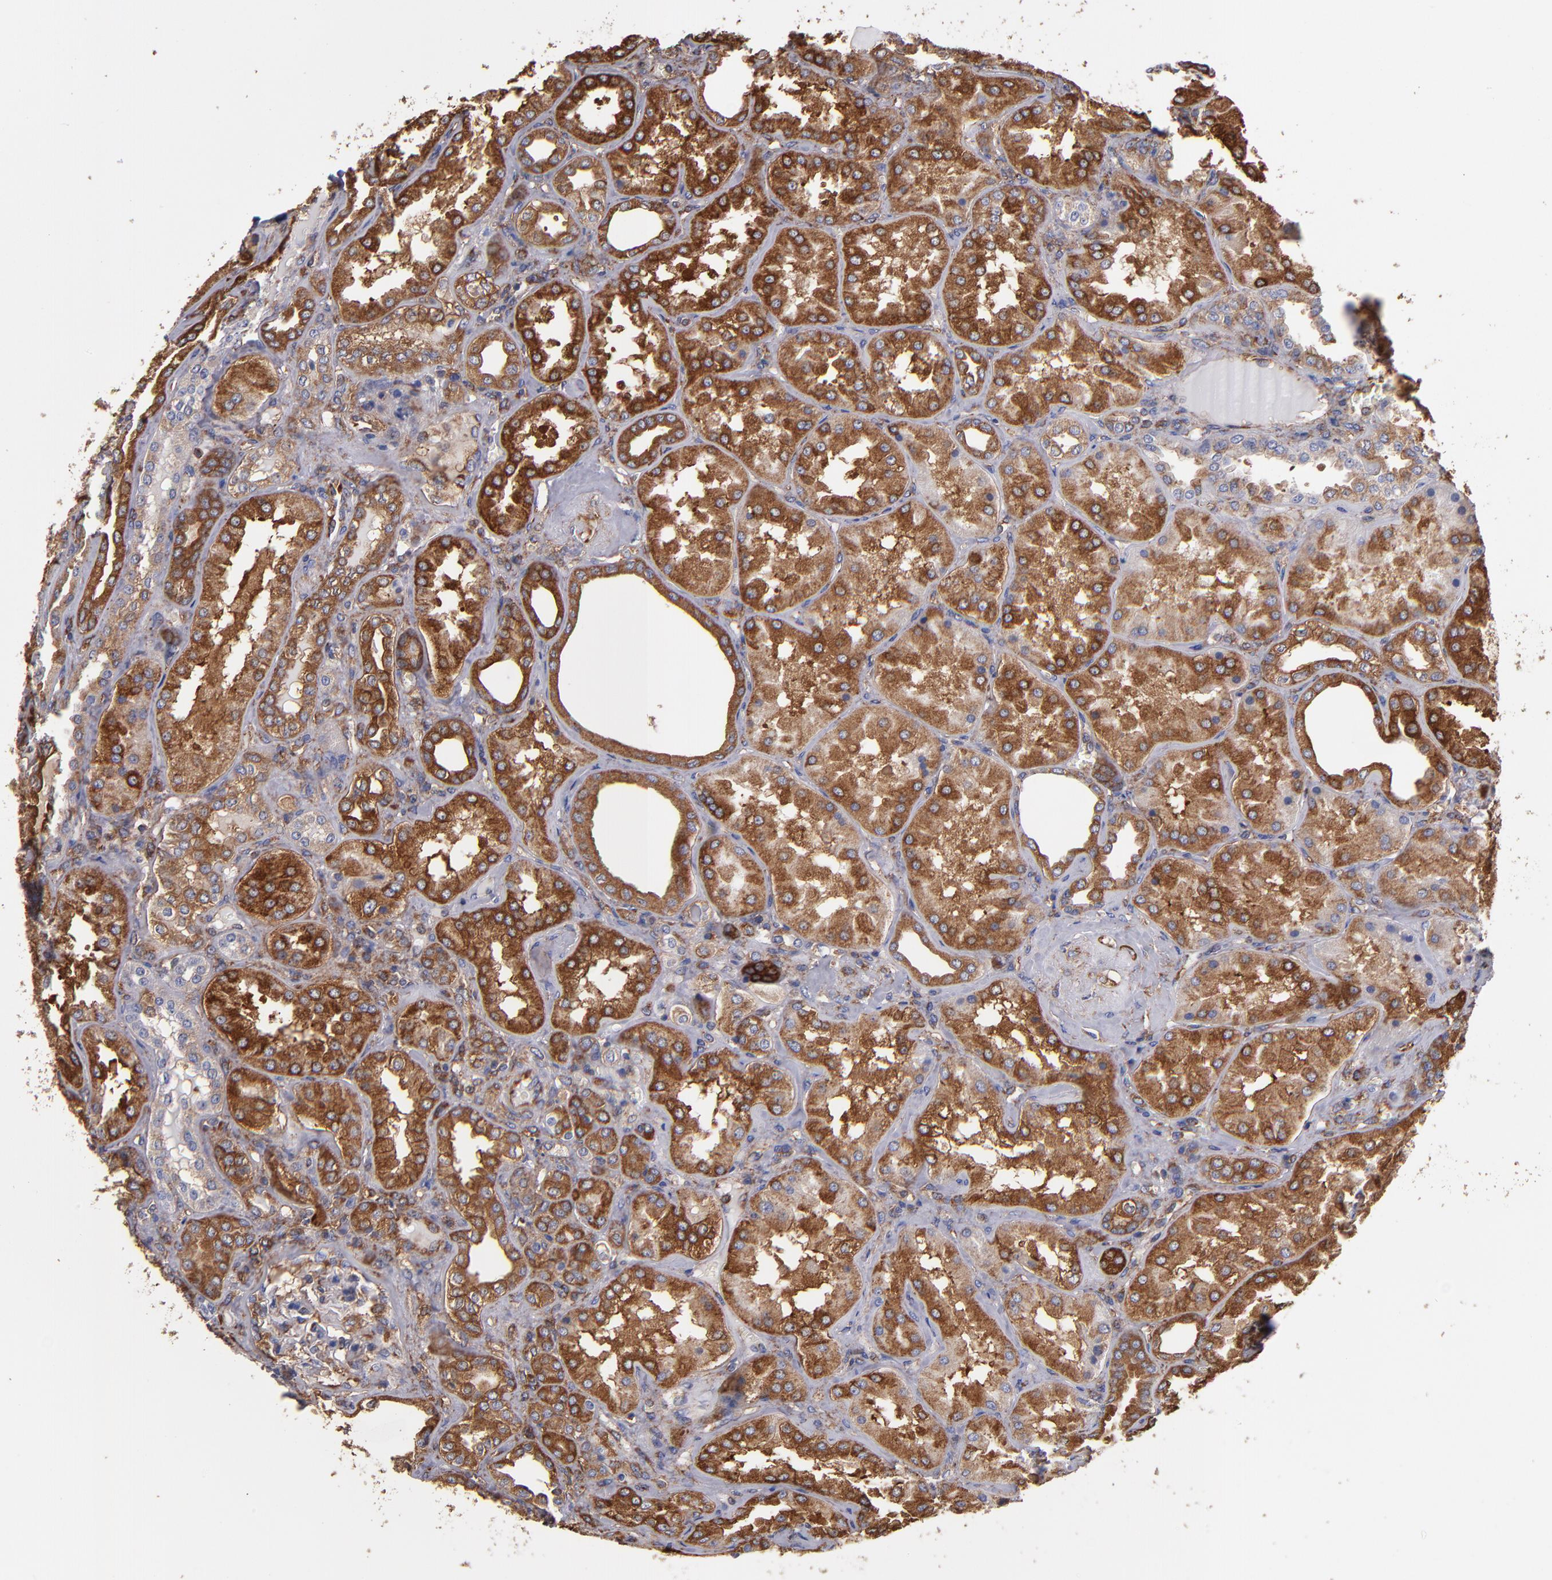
{"staining": {"intensity": "weak", "quantity": "<25%", "location": "cytoplasmic/membranous"}, "tissue": "kidney", "cell_type": "Cells in glomeruli", "image_type": "normal", "snomed": [{"axis": "morphology", "description": "Normal tissue, NOS"}, {"axis": "topography", "description": "Kidney"}], "caption": "An IHC photomicrograph of benign kidney is shown. There is no staining in cells in glomeruli of kidney.", "gene": "MVP", "patient": {"sex": "female", "age": 56}}